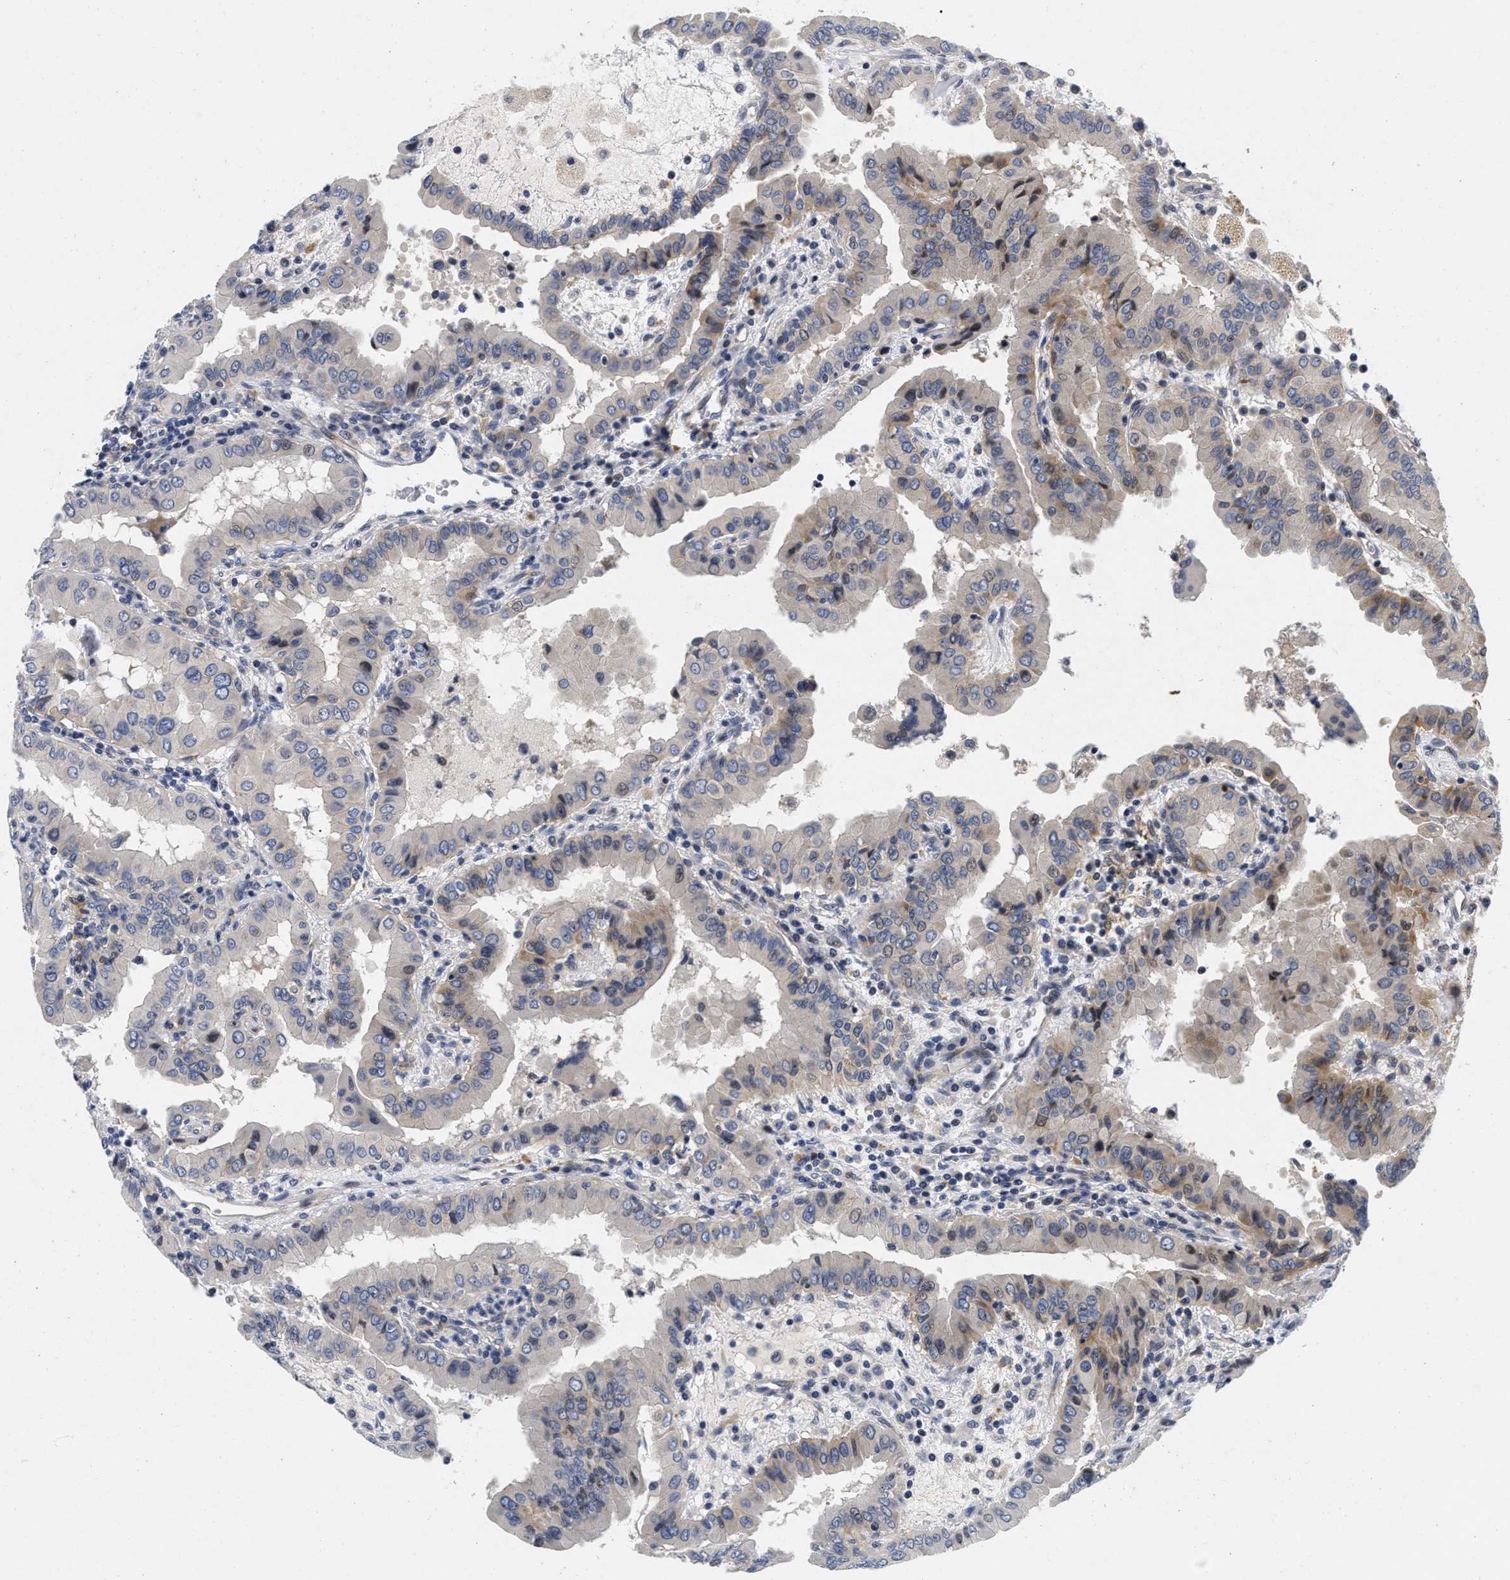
{"staining": {"intensity": "weak", "quantity": "<25%", "location": "cytoplasmic/membranous"}, "tissue": "thyroid cancer", "cell_type": "Tumor cells", "image_type": "cancer", "snomed": [{"axis": "morphology", "description": "Papillary adenocarcinoma, NOS"}, {"axis": "topography", "description": "Thyroid gland"}], "caption": "This micrograph is of thyroid papillary adenocarcinoma stained with immunohistochemistry to label a protein in brown with the nuclei are counter-stained blue. There is no positivity in tumor cells. Nuclei are stained in blue.", "gene": "LAD1", "patient": {"sex": "male", "age": 33}}